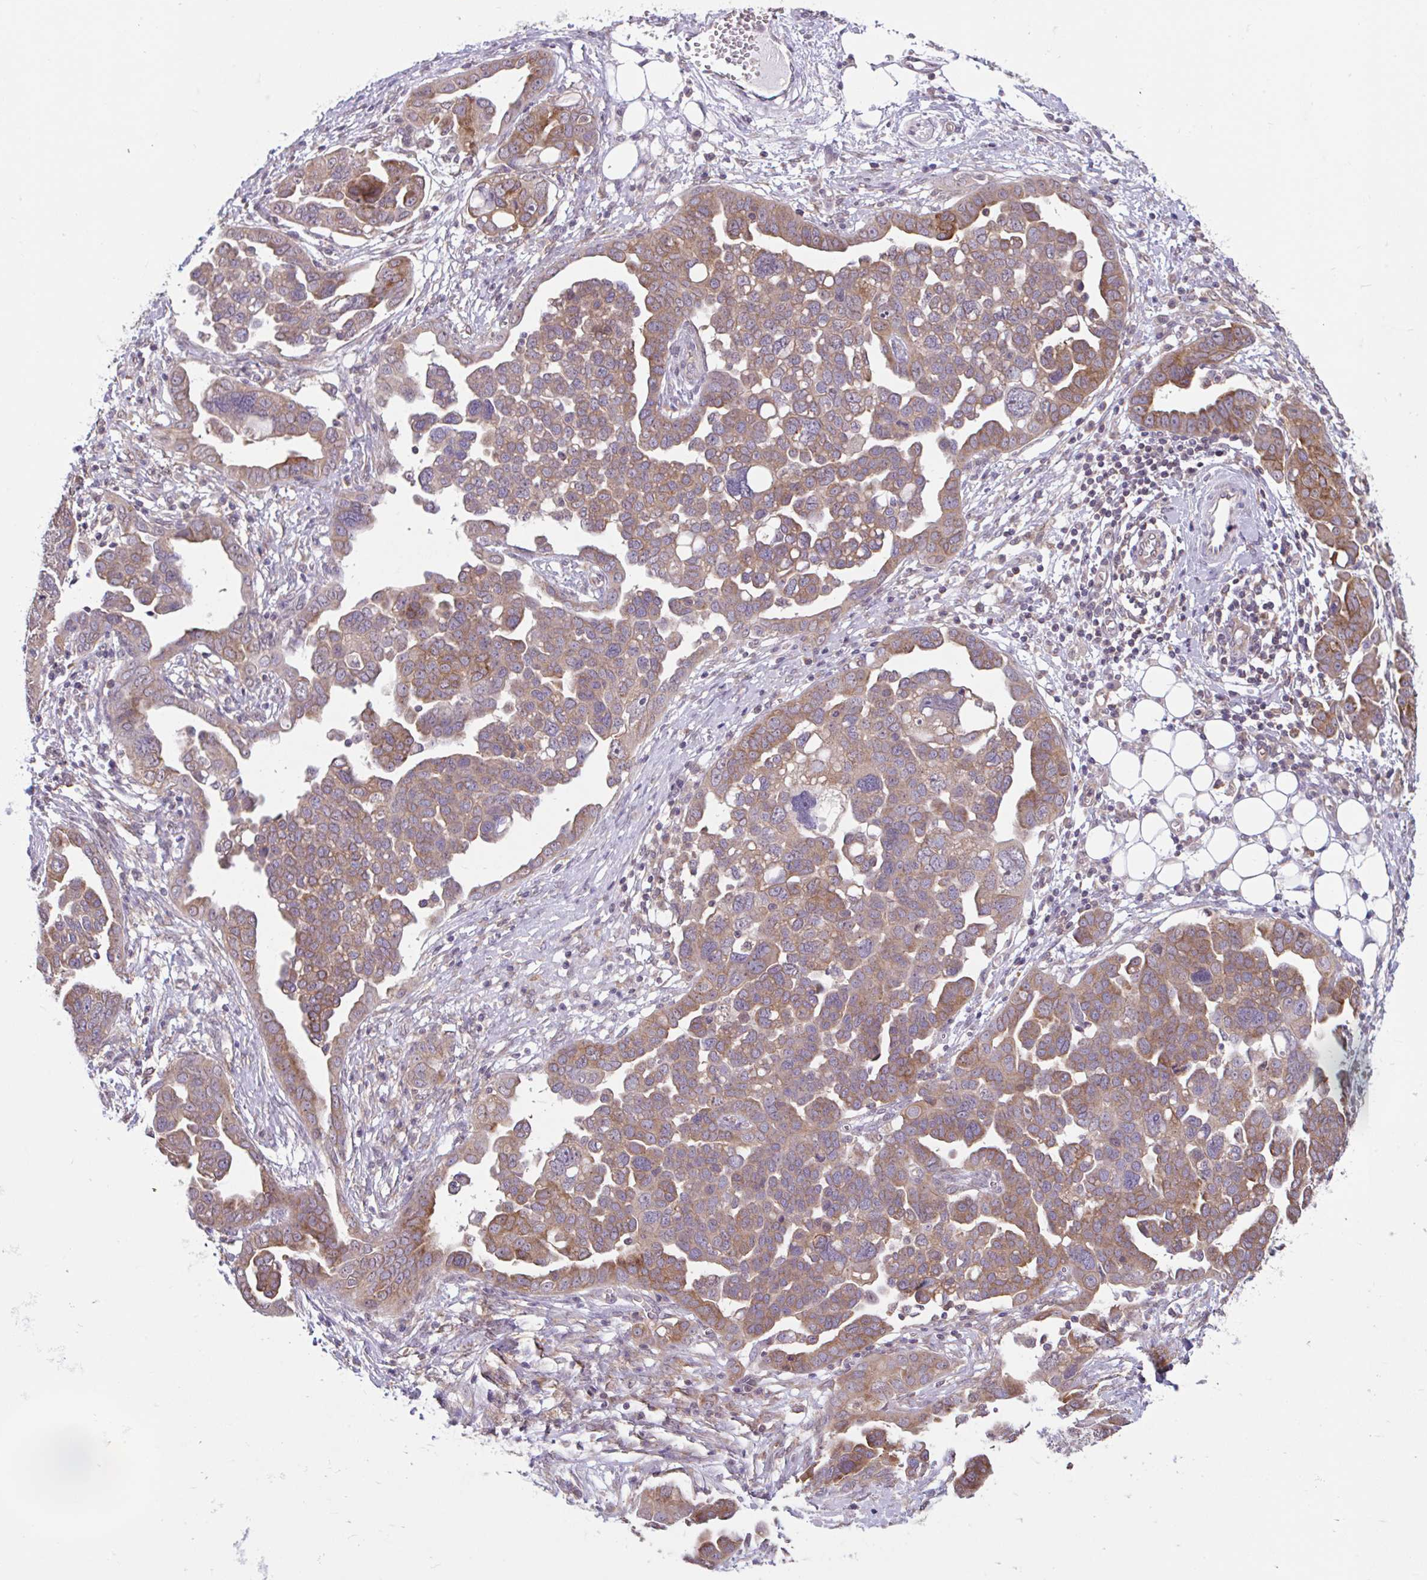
{"staining": {"intensity": "moderate", "quantity": "25%-75%", "location": "cytoplasmic/membranous"}, "tissue": "ovarian cancer", "cell_type": "Tumor cells", "image_type": "cancer", "snomed": [{"axis": "morphology", "description": "Cystadenocarcinoma, serous, NOS"}, {"axis": "topography", "description": "Ovary"}], "caption": "Moderate cytoplasmic/membranous staining is seen in approximately 25%-75% of tumor cells in ovarian cancer (serous cystadenocarcinoma).", "gene": "RALBP1", "patient": {"sex": "female", "age": 59}}